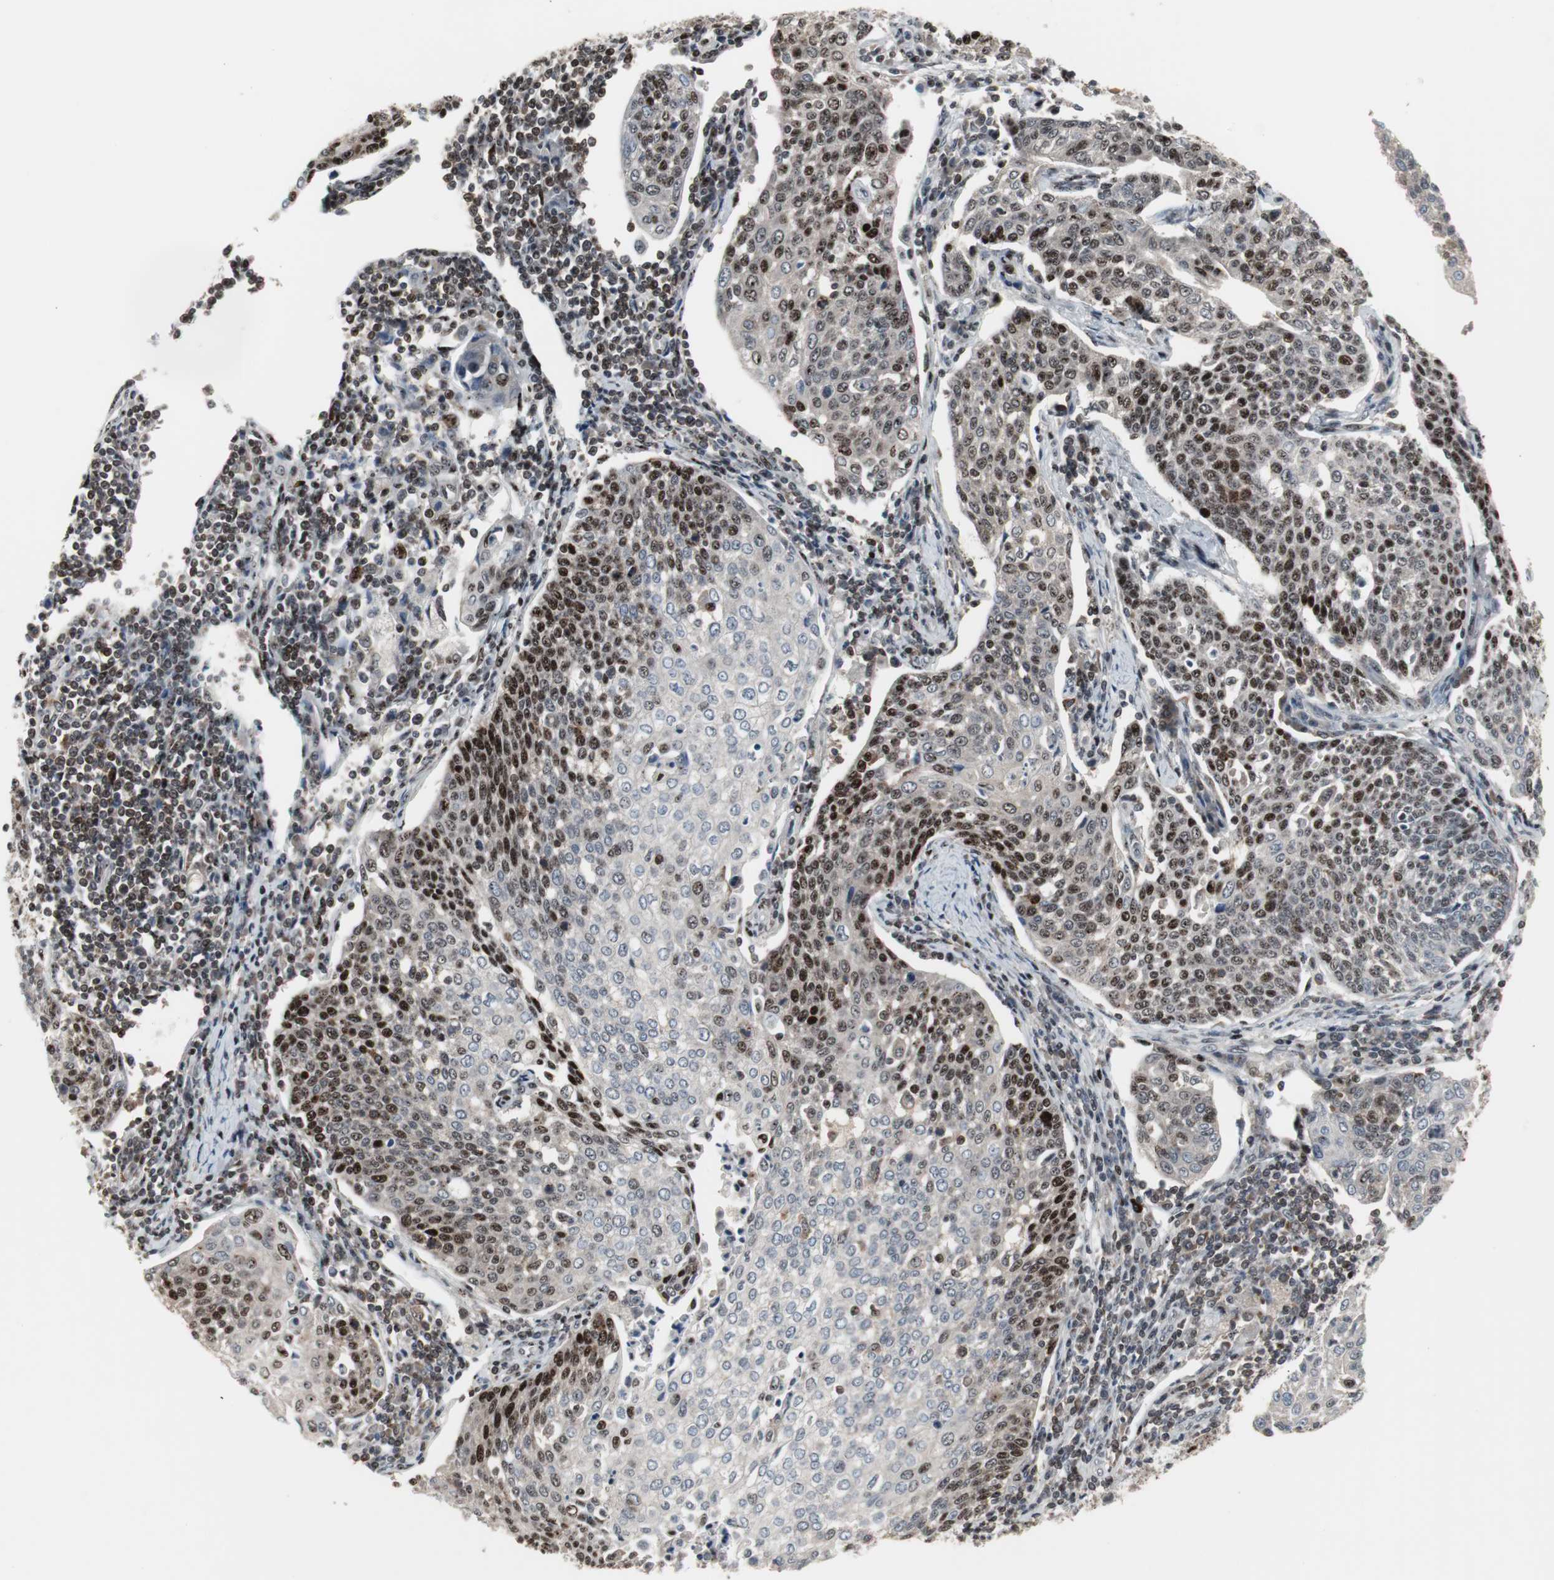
{"staining": {"intensity": "strong", "quantity": "25%-75%", "location": "nuclear"}, "tissue": "cervical cancer", "cell_type": "Tumor cells", "image_type": "cancer", "snomed": [{"axis": "morphology", "description": "Squamous cell carcinoma, NOS"}, {"axis": "topography", "description": "Cervix"}], "caption": "High-magnification brightfield microscopy of cervical cancer stained with DAB (brown) and counterstained with hematoxylin (blue). tumor cells exhibit strong nuclear positivity is appreciated in approximately25%-75% of cells. (Stains: DAB in brown, nuclei in blue, Microscopy: brightfield microscopy at high magnification).", "gene": "GRK2", "patient": {"sex": "female", "age": 34}}